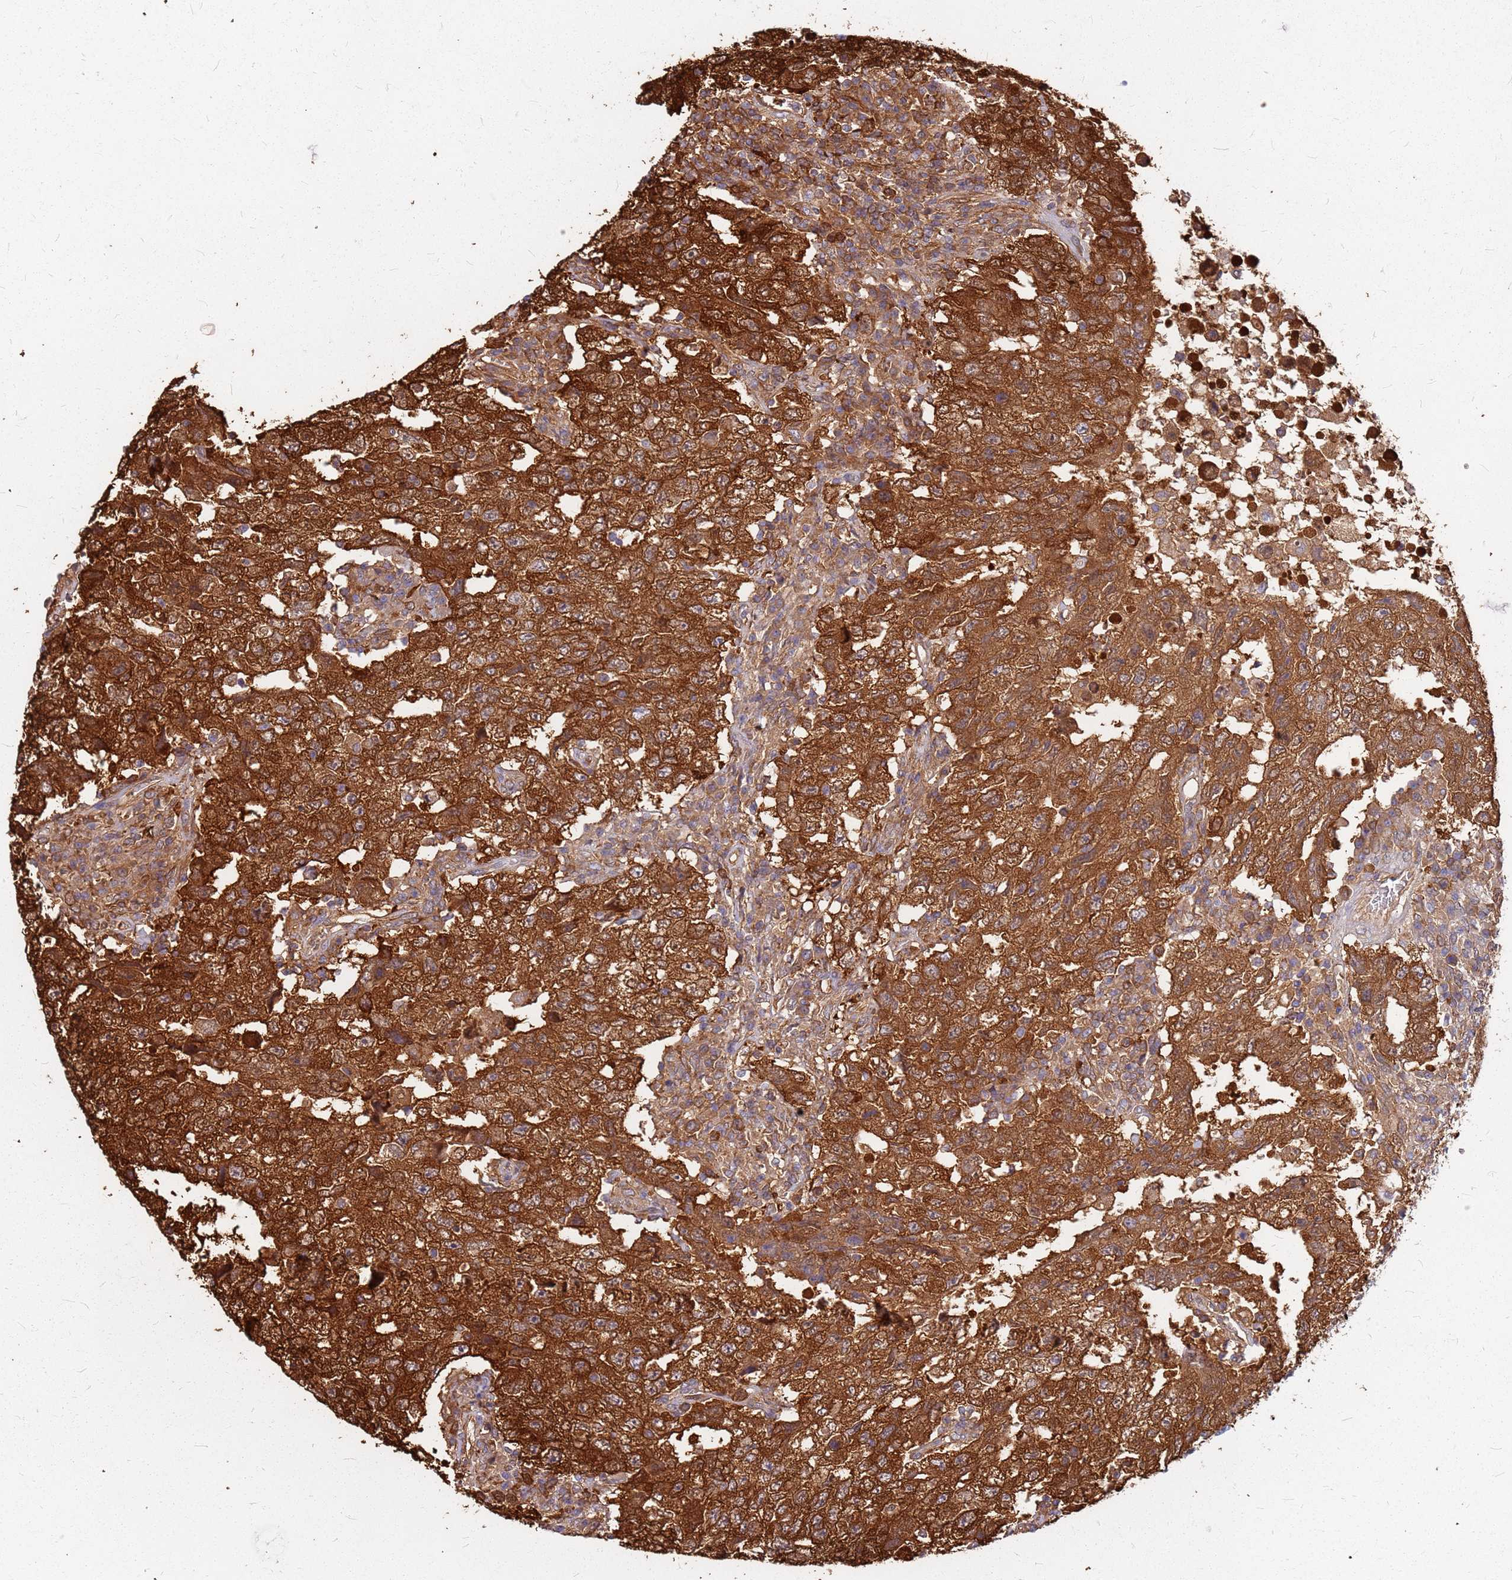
{"staining": {"intensity": "strong", "quantity": ">75%", "location": "cytoplasmic/membranous"}, "tissue": "testis cancer", "cell_type": "Tumor cells", "image_type": "cancer", "snomed": [{"axis": "morphology", "description": "Carcinoma, Embryonal, NOS"}, {"axis": "topography", "description": "Testis"}], "caption": "Testis cancer (embryonal carcinoma) stained with DAB IHC demonstrates high levels of strong cytoplasmic/membranous expression in about >75% of tumor cells.", "gene": "HDX", "patient": {"sex": "male", "age": 26}}